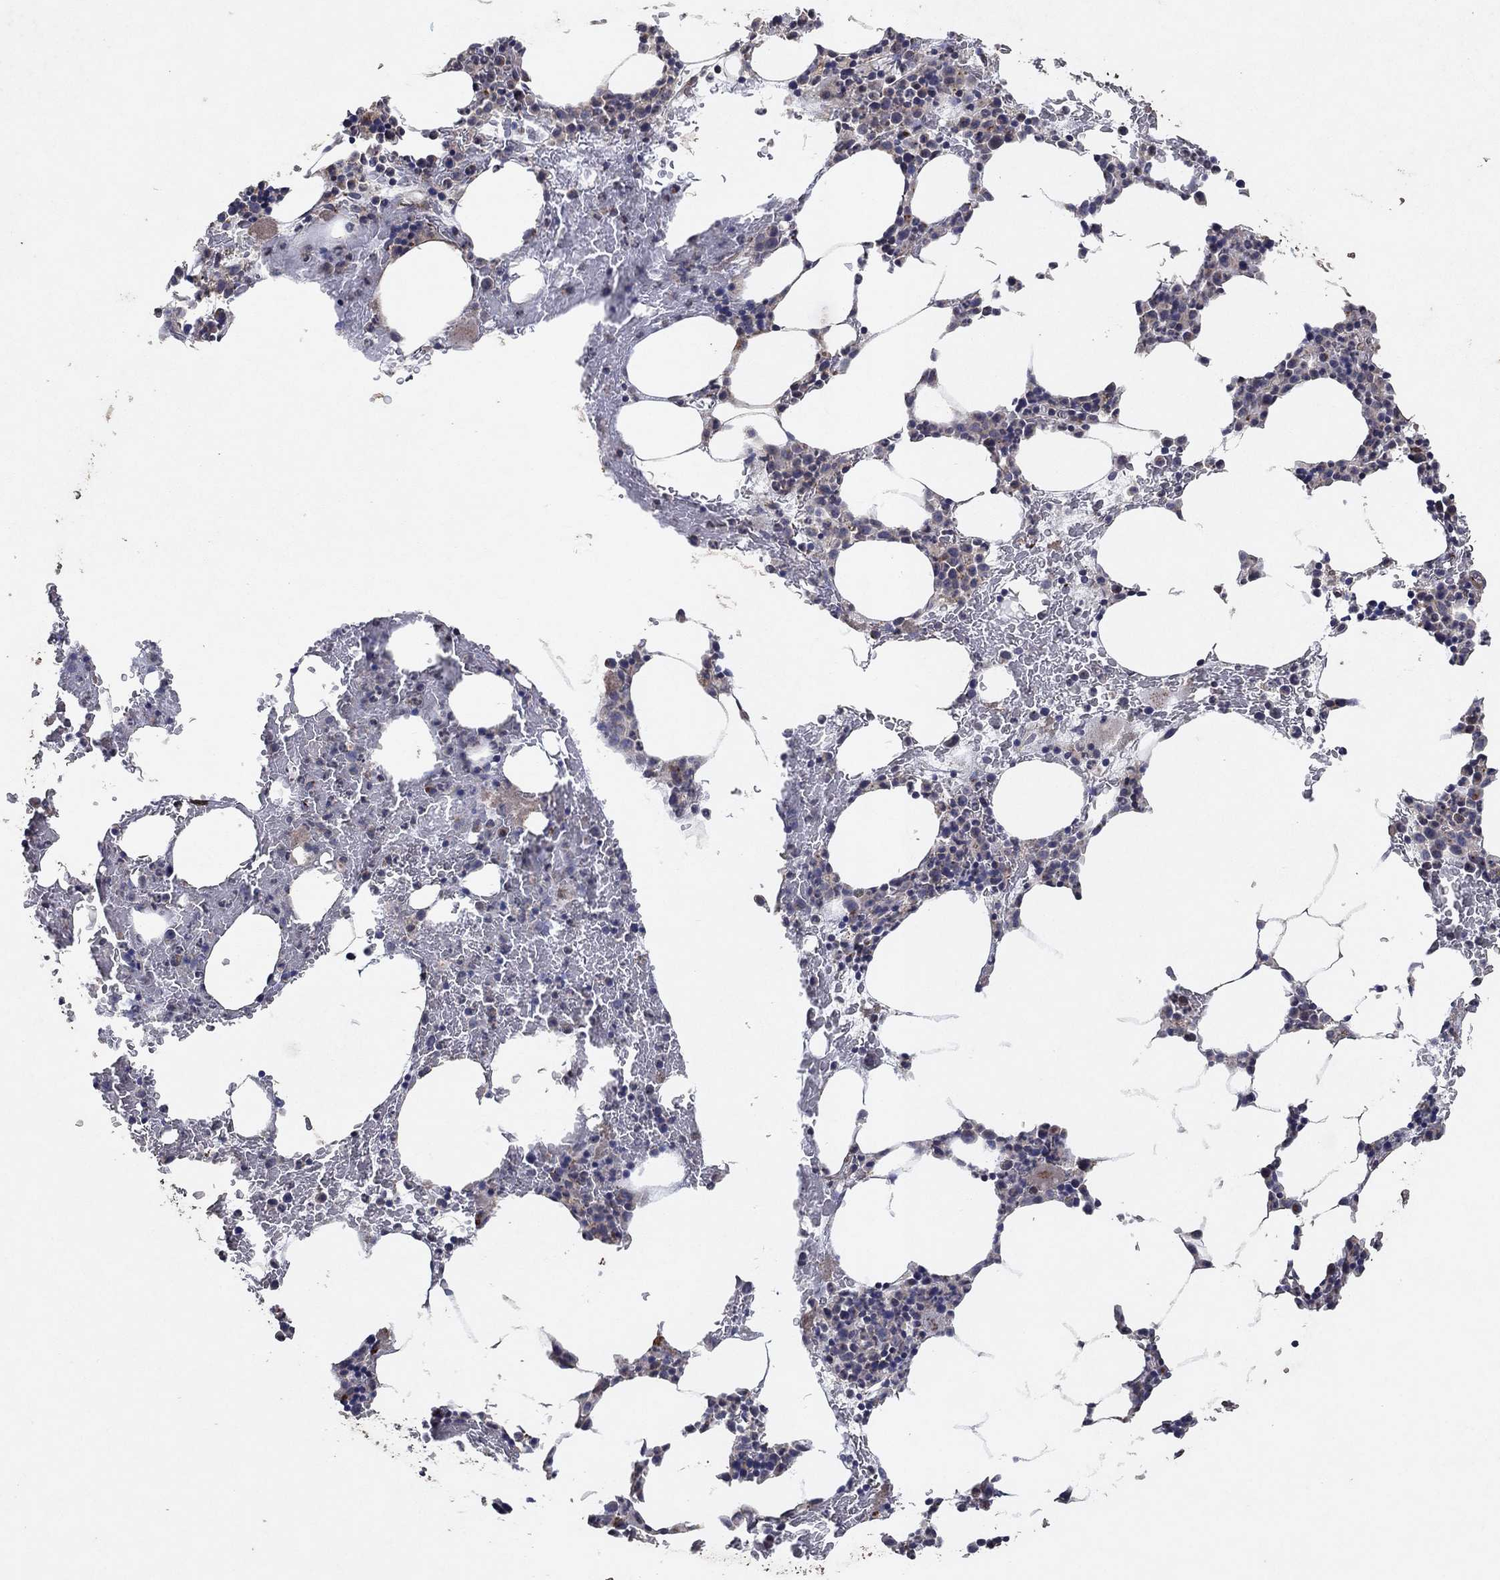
{"staining": {"intensity": "weak", "quantity": "25%-75%", "location": "cytoplasmic/membranous"}, "tissue": "bone marrow", "cell_type": "Hematopoietic cells", "image_type": "normal", "snomed": [{"axis": "morphology", "description": "Normal tissue, NOS"}, {"axis": "topography", "description": "Bone marrow"}], "caption": "This is an image of immunohistochemistry staining of benign bone marrow, which shows weak expression in the cytoplasmic/membranous of hematopoietic cells.", "gene": "FRG1", "patient": {"sex": "male", "age": 83}}